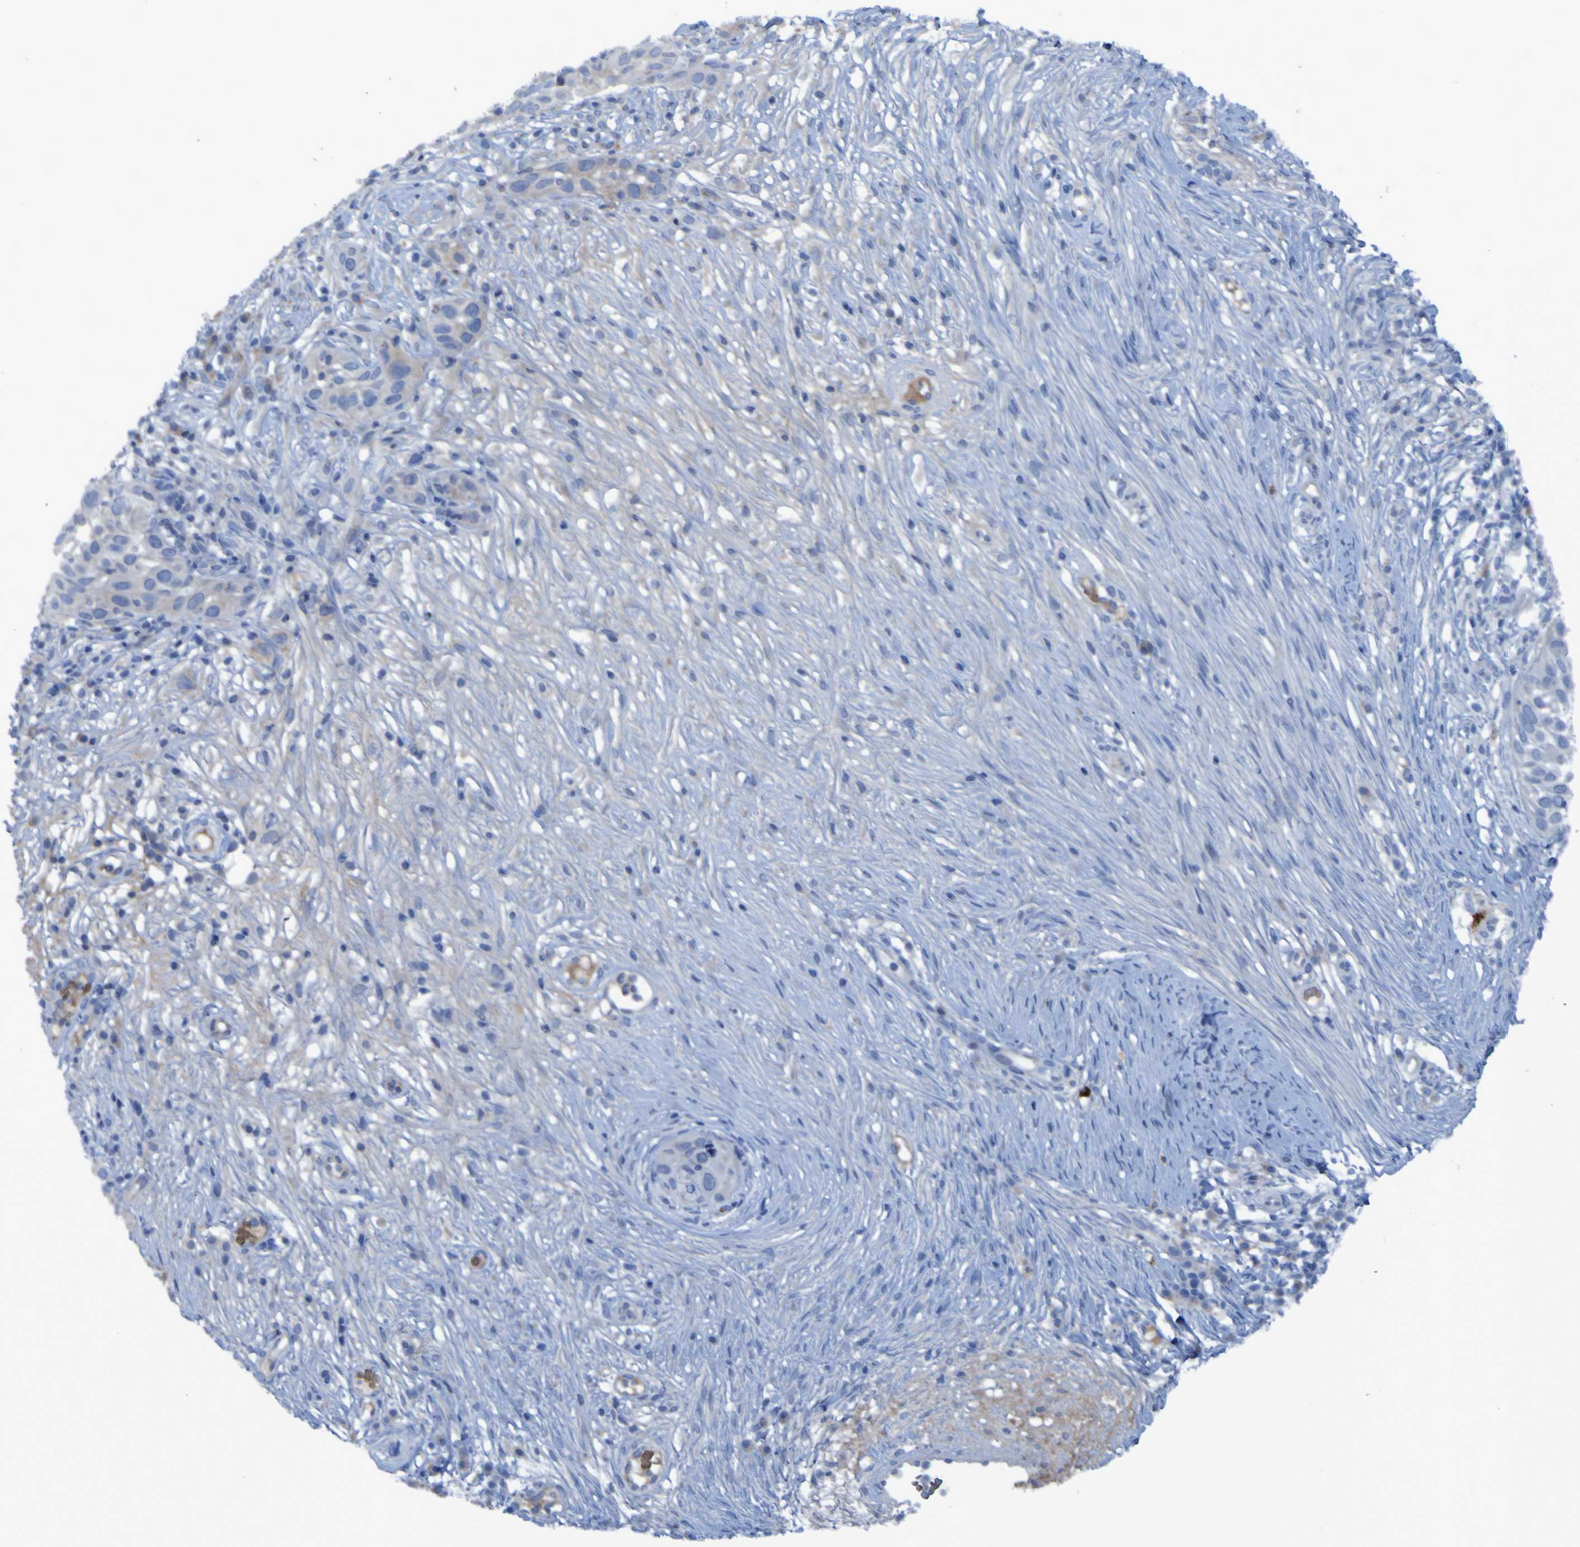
{"staining": {"intensity": "negative", "quantity": "none", "location": "none"}, "tissue": "skin cancer", "cell_type": "Tumor cells", "image_type": "cancer", "snomed": [{"axis": "morphology", "description": "Squamous cell carcinoma, NOS"}, {"axis": "topography", "description": "Skin"}], "caption": "Immunohistochemical staining of skin cancer exhibits no significant staining in tumor cells.", "gene": "SGK2", "patient": {"sex": "female", "age": 44}}